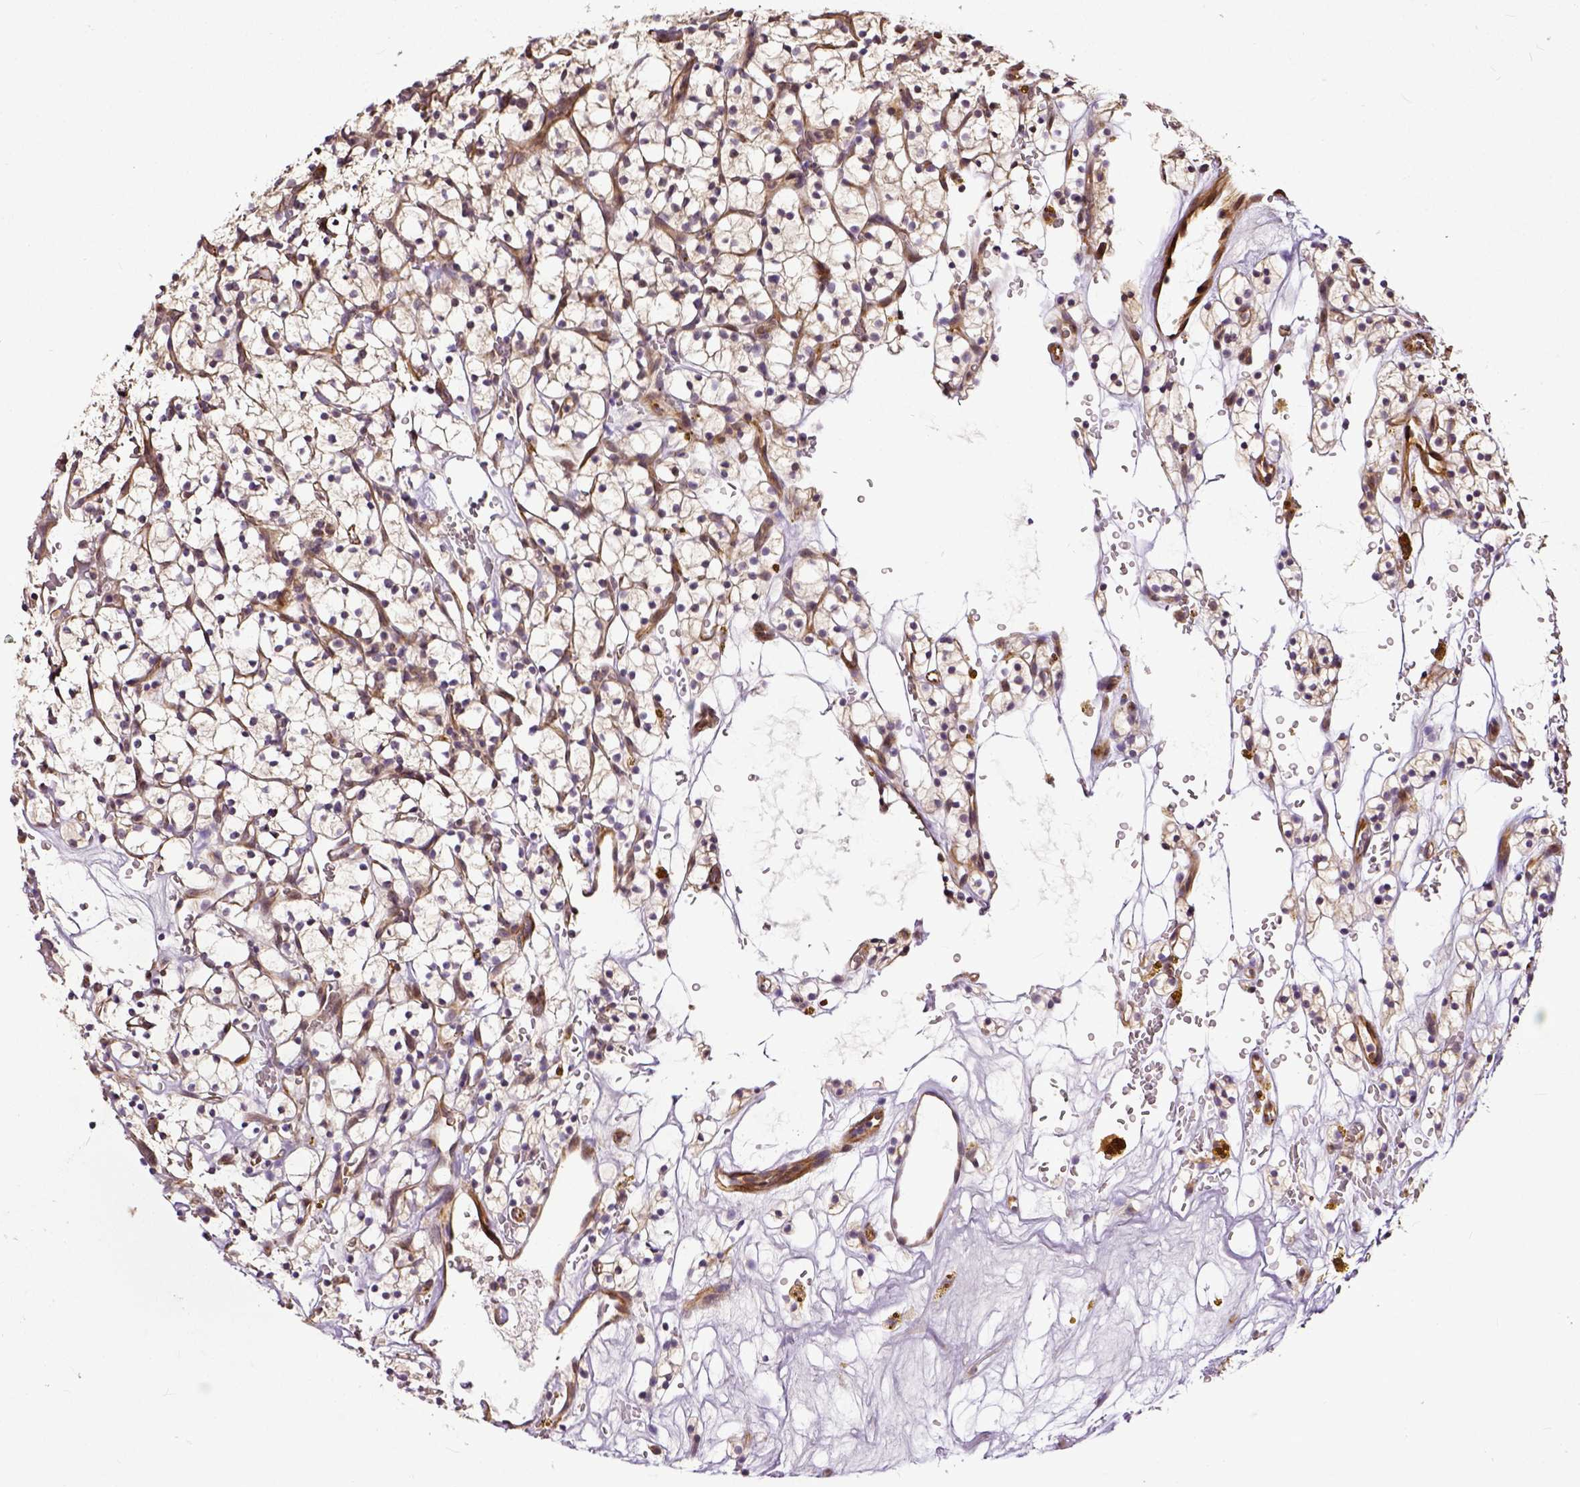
{"staining": {"intensity": "weak", "quantity": "25%-75%", "location": "cytoplasmic/membranous"}, "tissue": "renal cancer", "cell_type": "Tumor cells", "image_type": "cancer", "snomed": [{"axis": "morphology", "description": "Adenocarcinoma, NOS"}, {"axis": "topography", "description": "Kidney"}], "caption": "IHC of human renal cancer displays low levels of weak cytoplasmic/membranous staining in approximately 25%-75% of tumor cells.", "gene": "DICER1", "patient": {"sex": "female", "age": 64}}